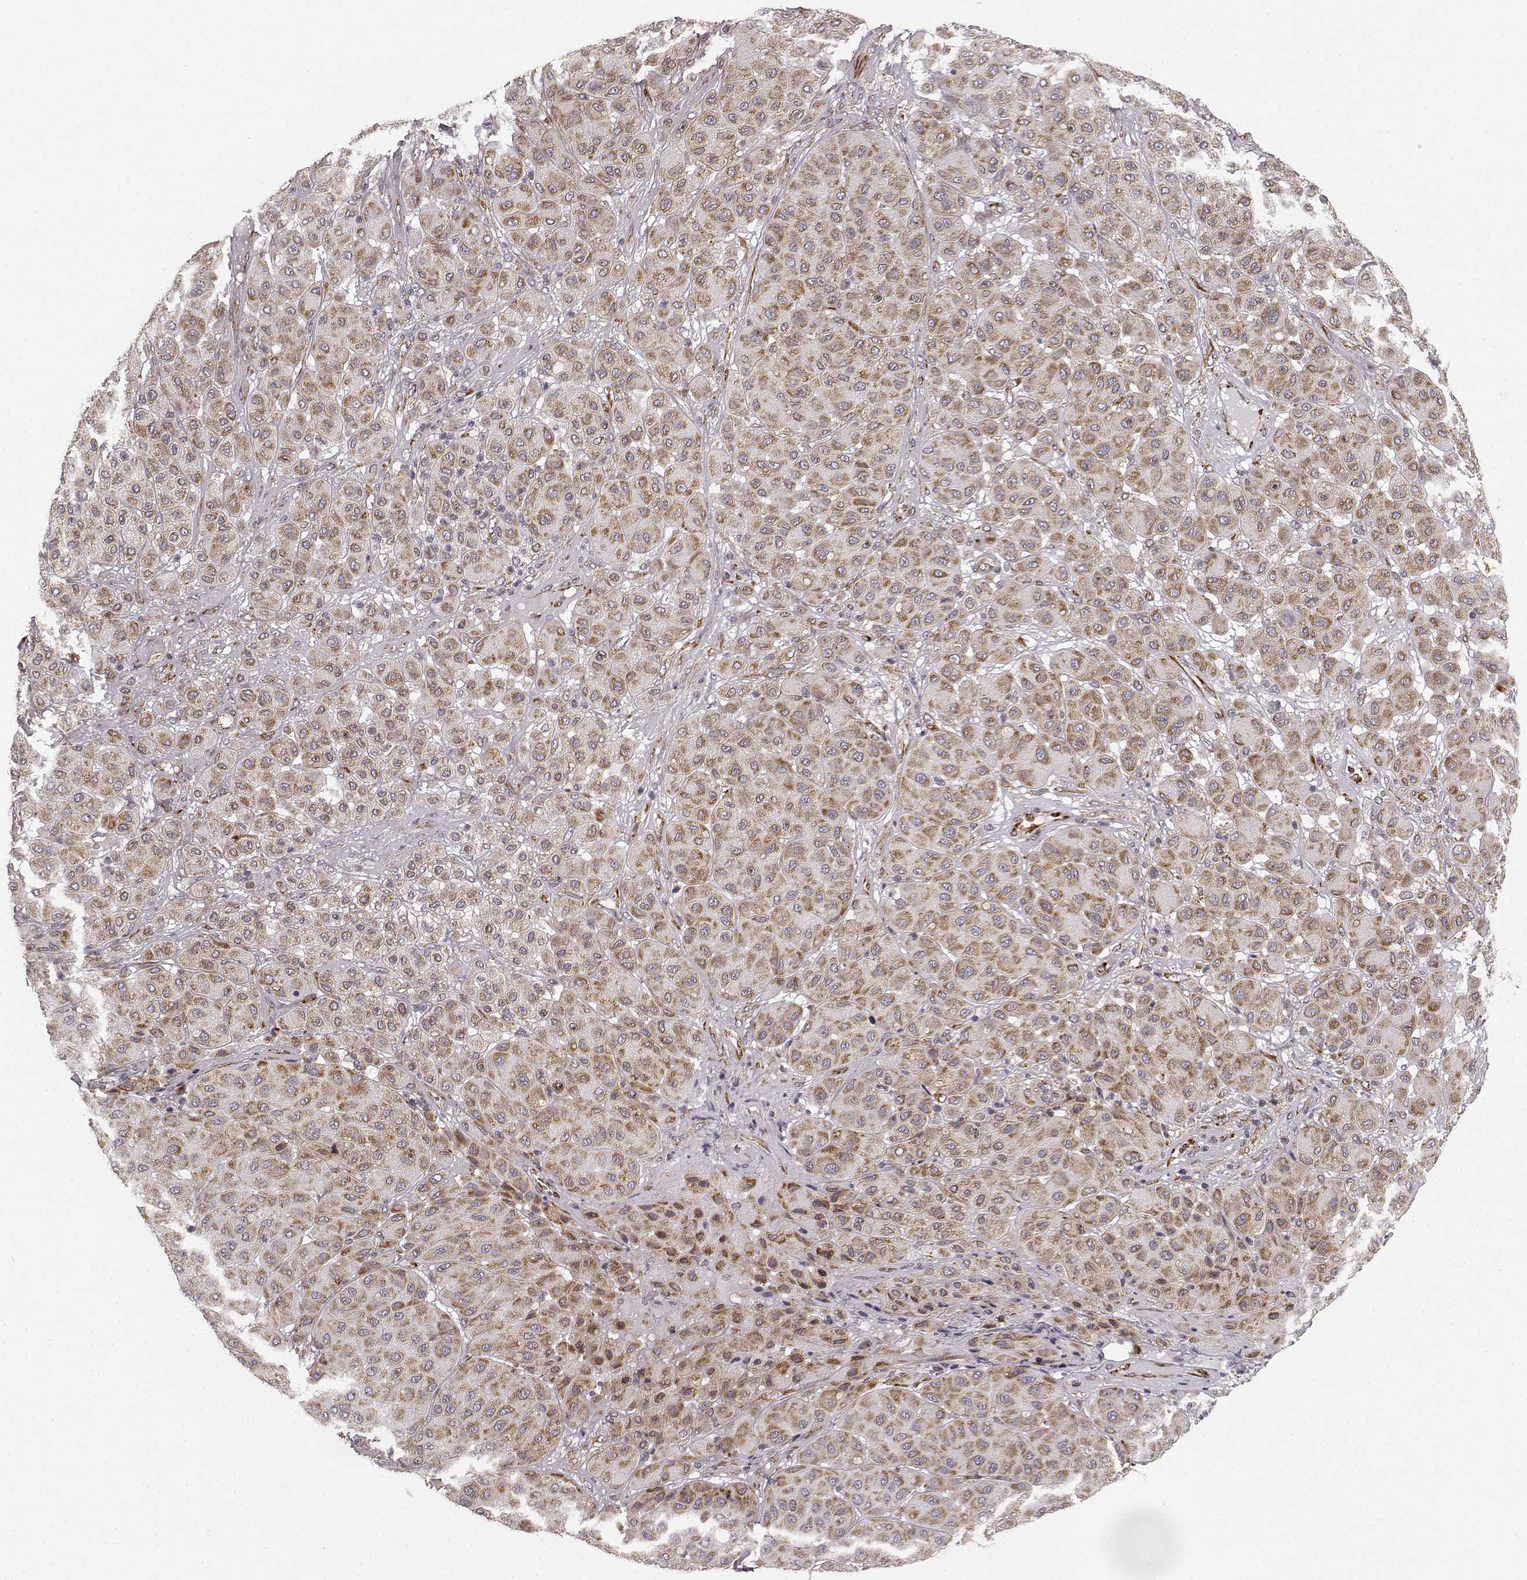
{"staining": {"intensity": "moderate", "quantity": ">75%", "location": "cytoplasmic/membranous"}, "tissue": "melanoma", "cell_type": "Tumor cells", "image_type": "cancer", "snomed": [{"axis": "morphology", "description": "Malignant melanoma, Metastatic site"}, {"axis": "topography", "description": "Smooth muscle"}], "caption": "Brown immunohistochemical staining in melanoma exhibits moderate cytoplasmic/membranous positivity in about >75% of tumor cells.", "gene": "TMEM14A", "patient": {"sex": "male", "age": 41}}